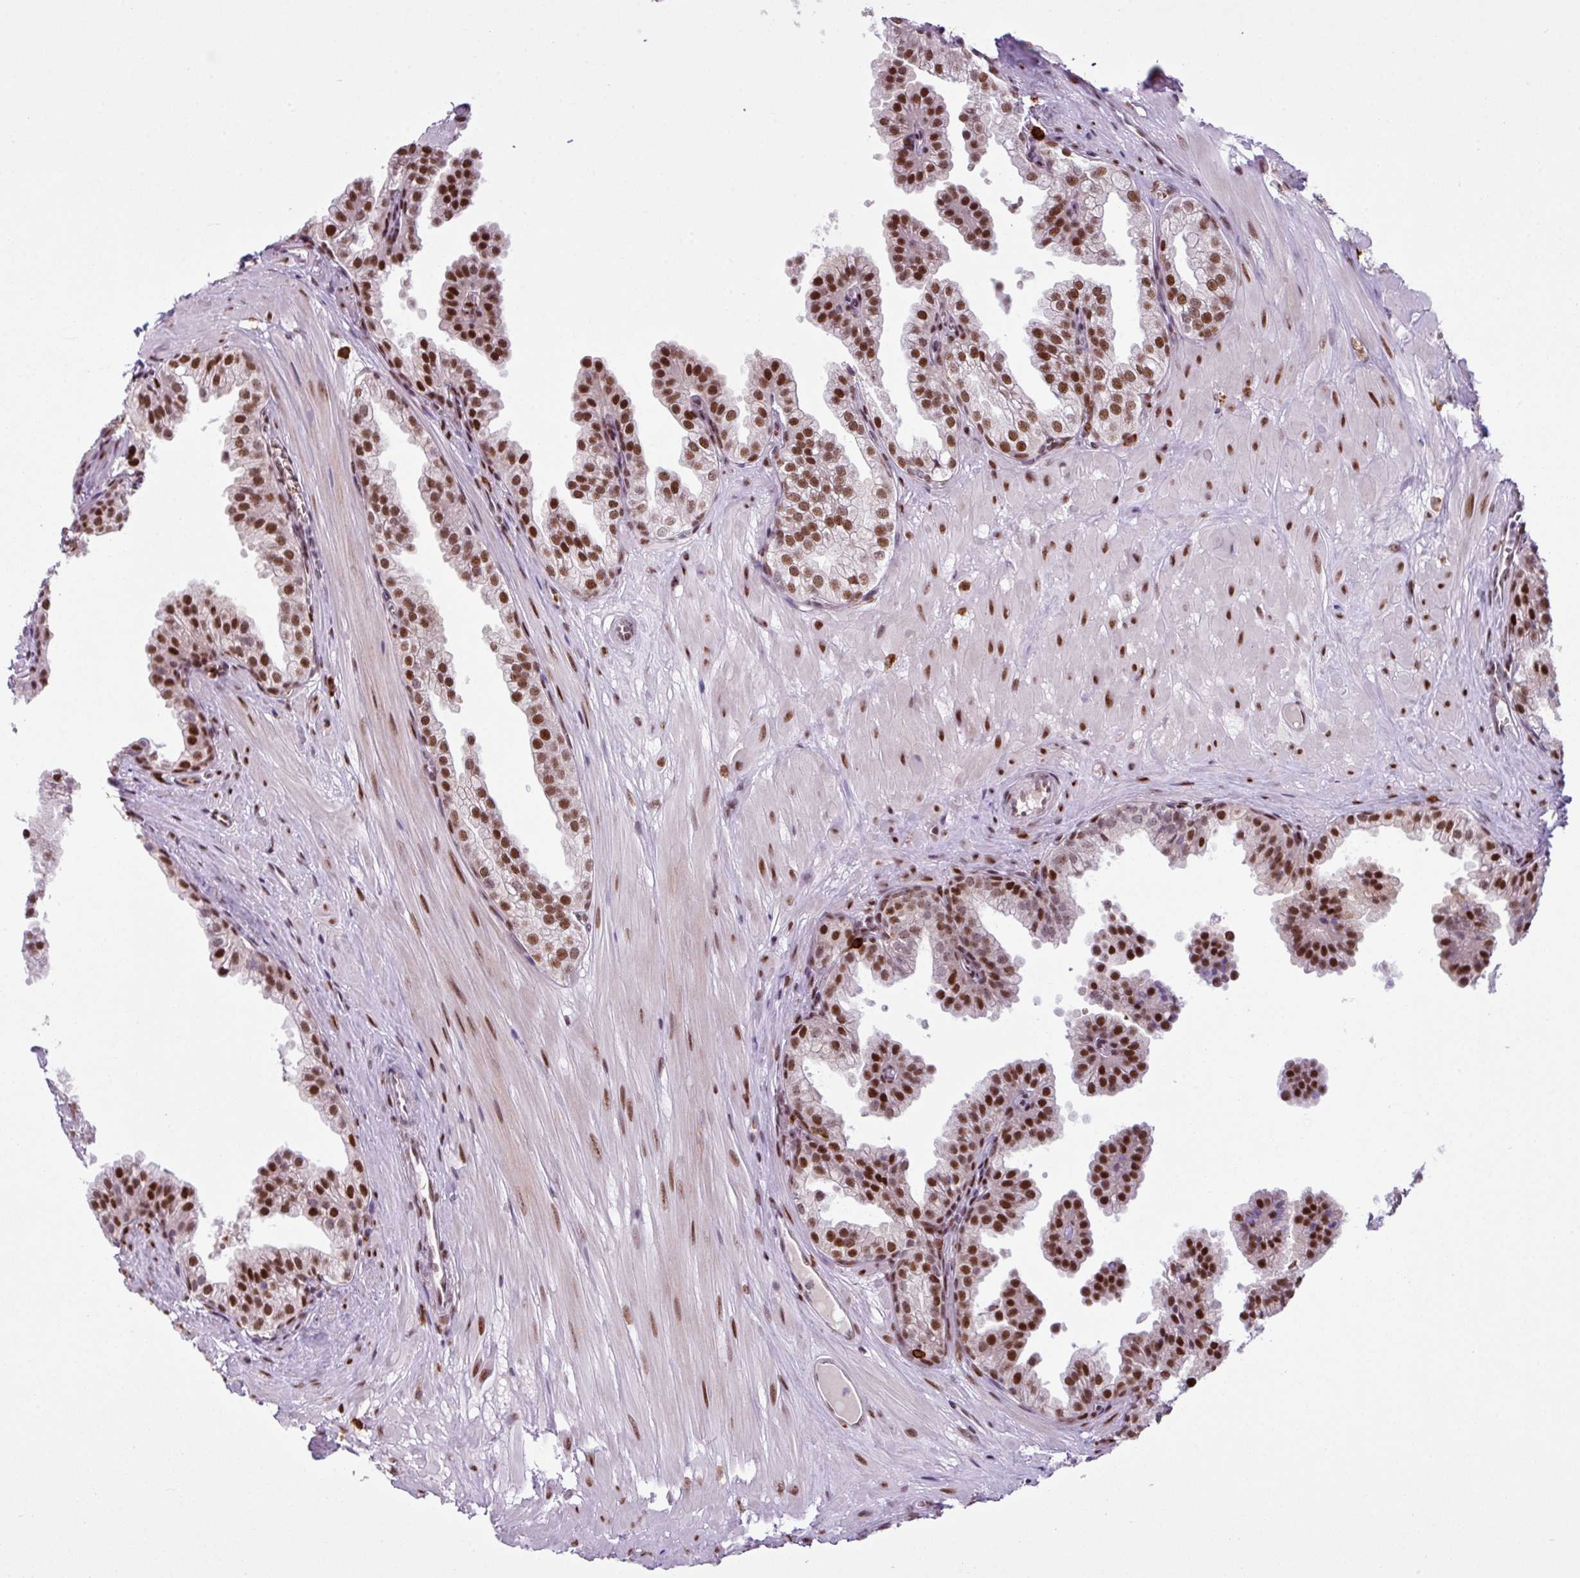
{"staining": {"intensity": "strong", "quantity": ">75%", "location": "nuclear"}, "tissue": "prostate", "cell_type": "Glandular cells", "image_type": "normal", "snomed": [{"axis": "morphology", "description": "Normal tissue, NOS"}, {"axis": "topography", "description": "Prostate"}, {"axis": "topography", "description": "Peripheral nerve tissue"}], "caption": "Normal prostate demonstrates strong nuclear staining in about >75% of glandular cells (Brightfield microscopy of DAB IHC at high magnification)..", "gene": "PRDM5", "patient": {"sex": "male", "age": 55}}